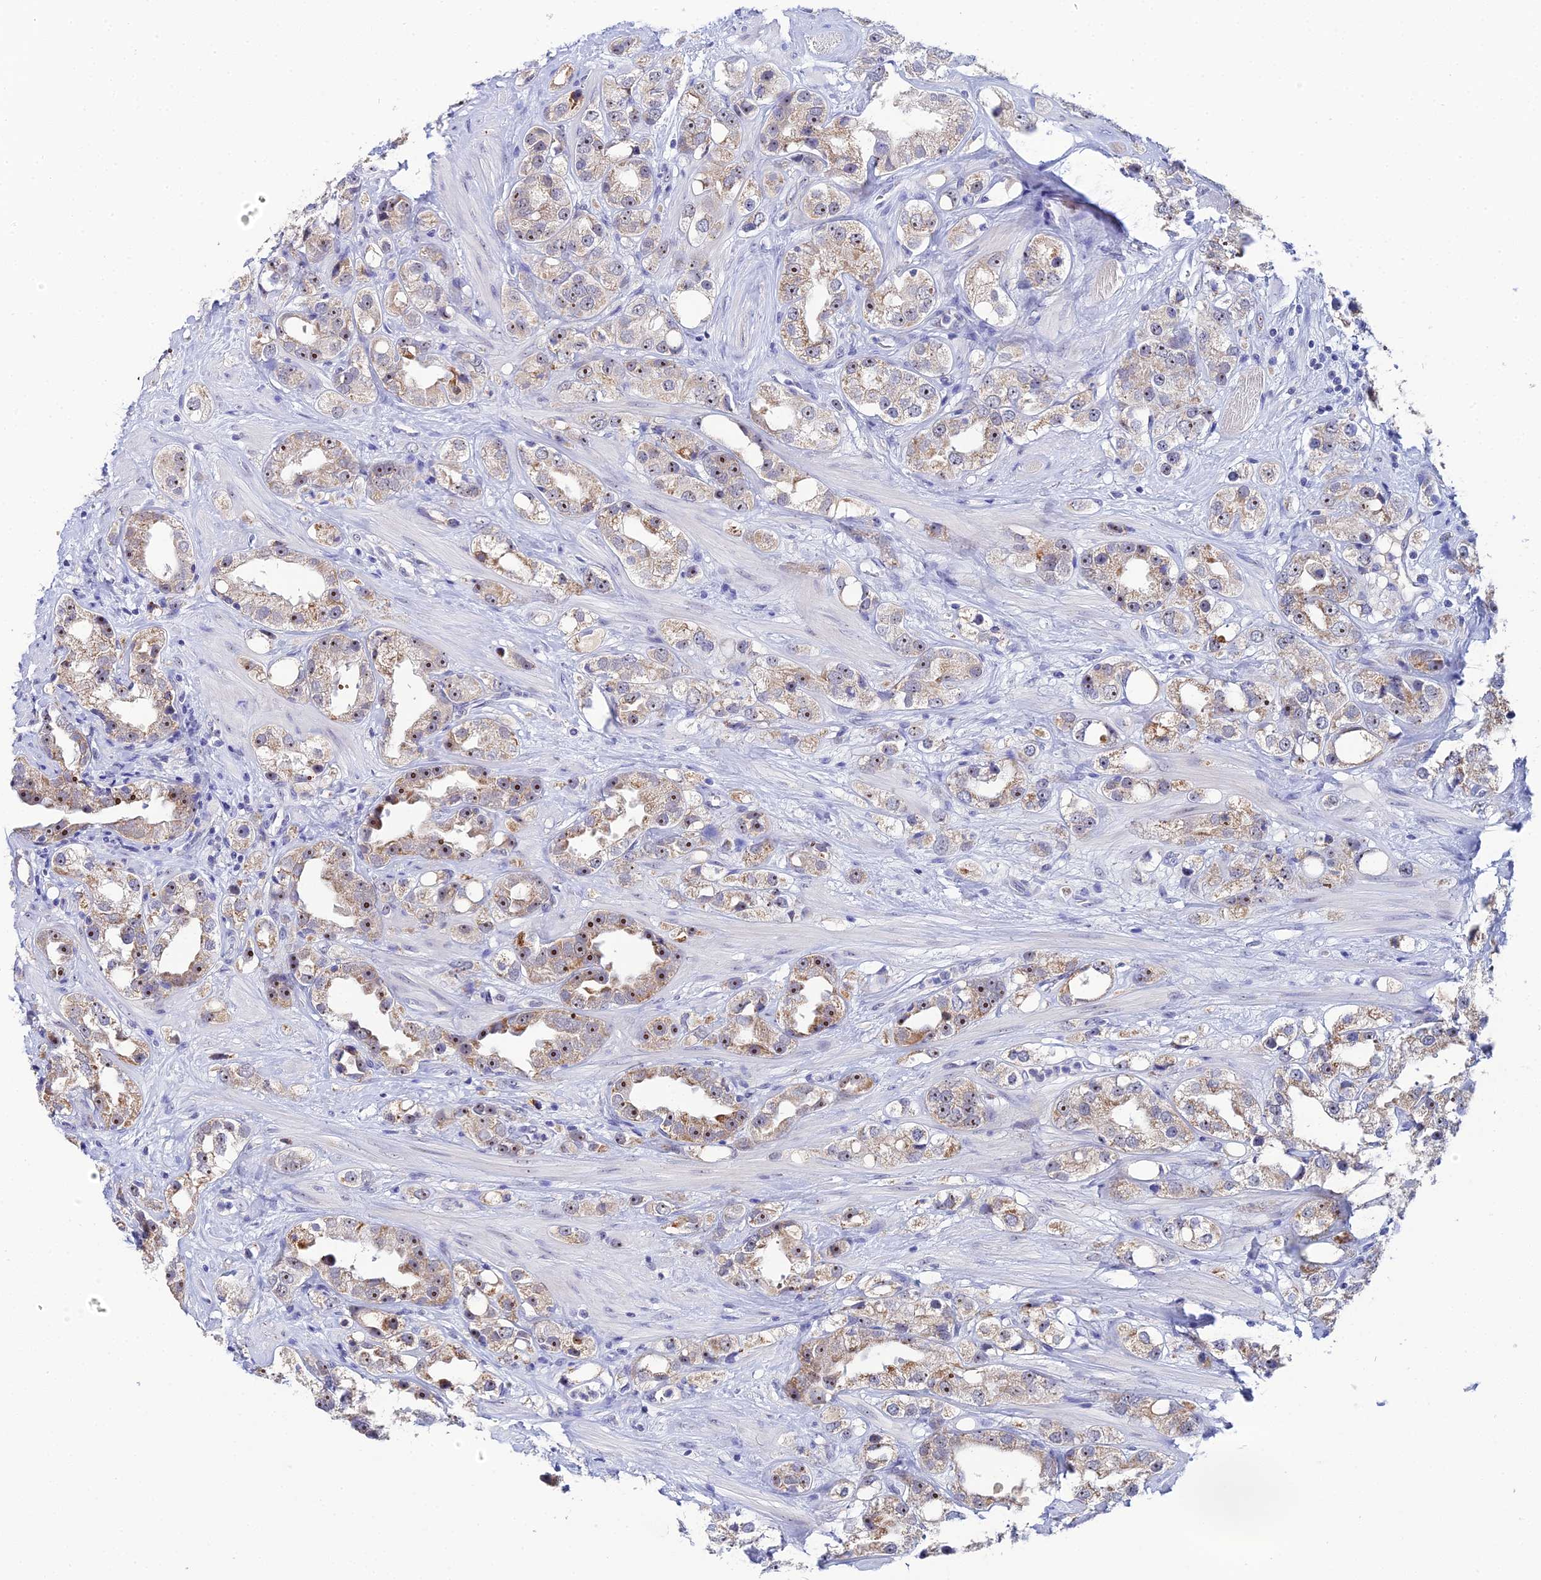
{"staining": {"intensity": "moderate", "quantity": "25%-75%", "location": "cytoplasmic/membranous,nuclear"}, "tissue": "prostate cancer", "cell_type": "Tumor cells", "image_type": "cancer", "snomed": [{"axis": "morphology", "description": "Adenocarcinoma, NOS"}, {"axis": "topography", "description": "Prostate"}], "caption": "This micrograph displays immunohistochemistry (IHC) staining of human prostate cancer, with medium moderate cytoplasmic/membranous and nuclear staining in approximately 25%-75% of tumor cells.", "gene": "PLPP4", "patient": {"sex": "male", "age": 79}}